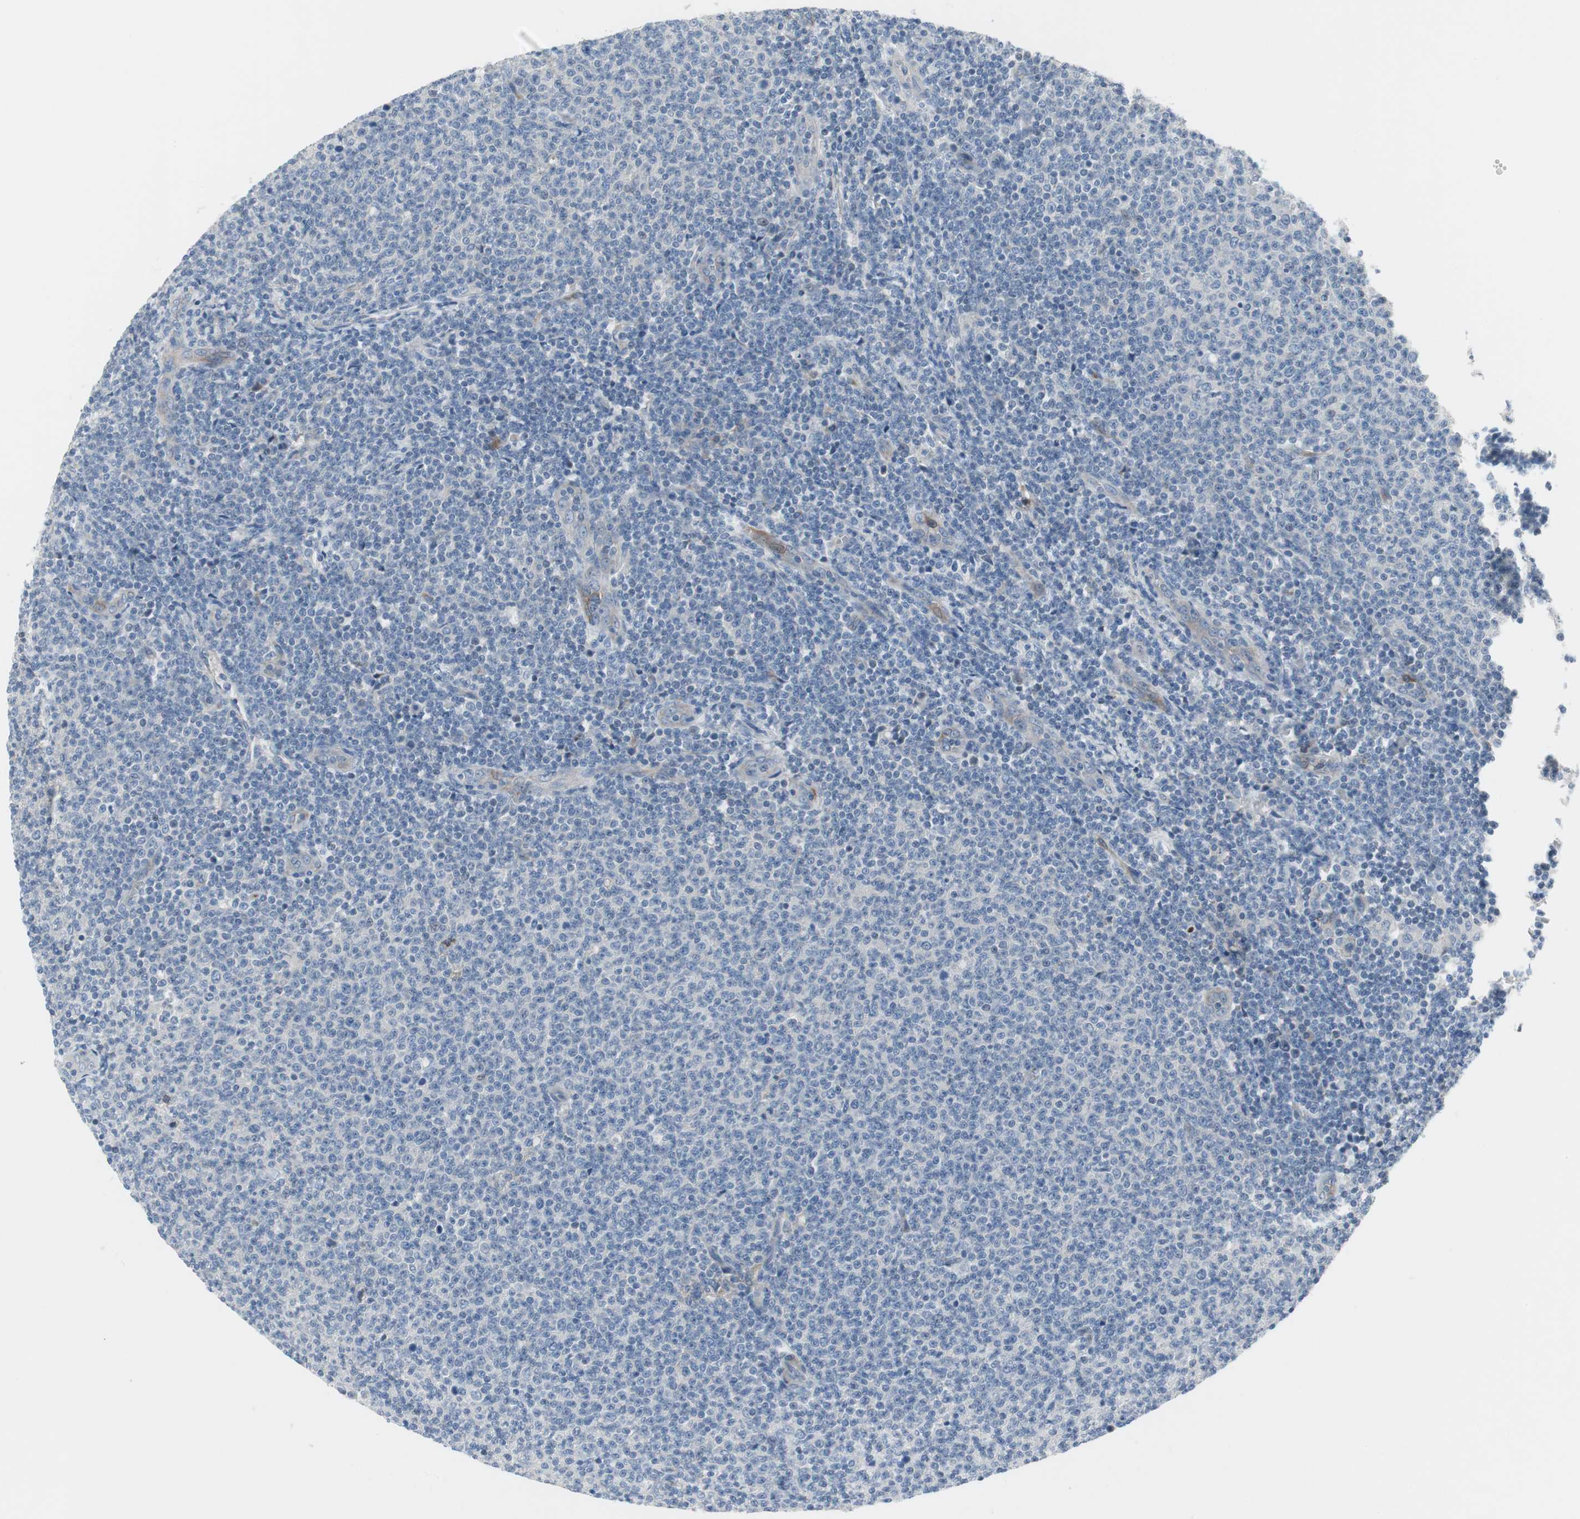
{"staining": {"intensity": "negative", "quantity": "none", "location": "none"}, "tissue": "lymphoma", "cell_type": "Tumor cells", "image_type": "cancer", "snomed": [{"axis": "morphology", "description": "Malignant lymphoma, non-Hodgkin's type, Low grade"}, {"axis": "topography", "description": "Lymph node"}], "caption": "A micrograph of human lymphoma is negative for staining in tumor cells.", "gene": "PIGR", "patient": {"sex": "male", "age": 66}}